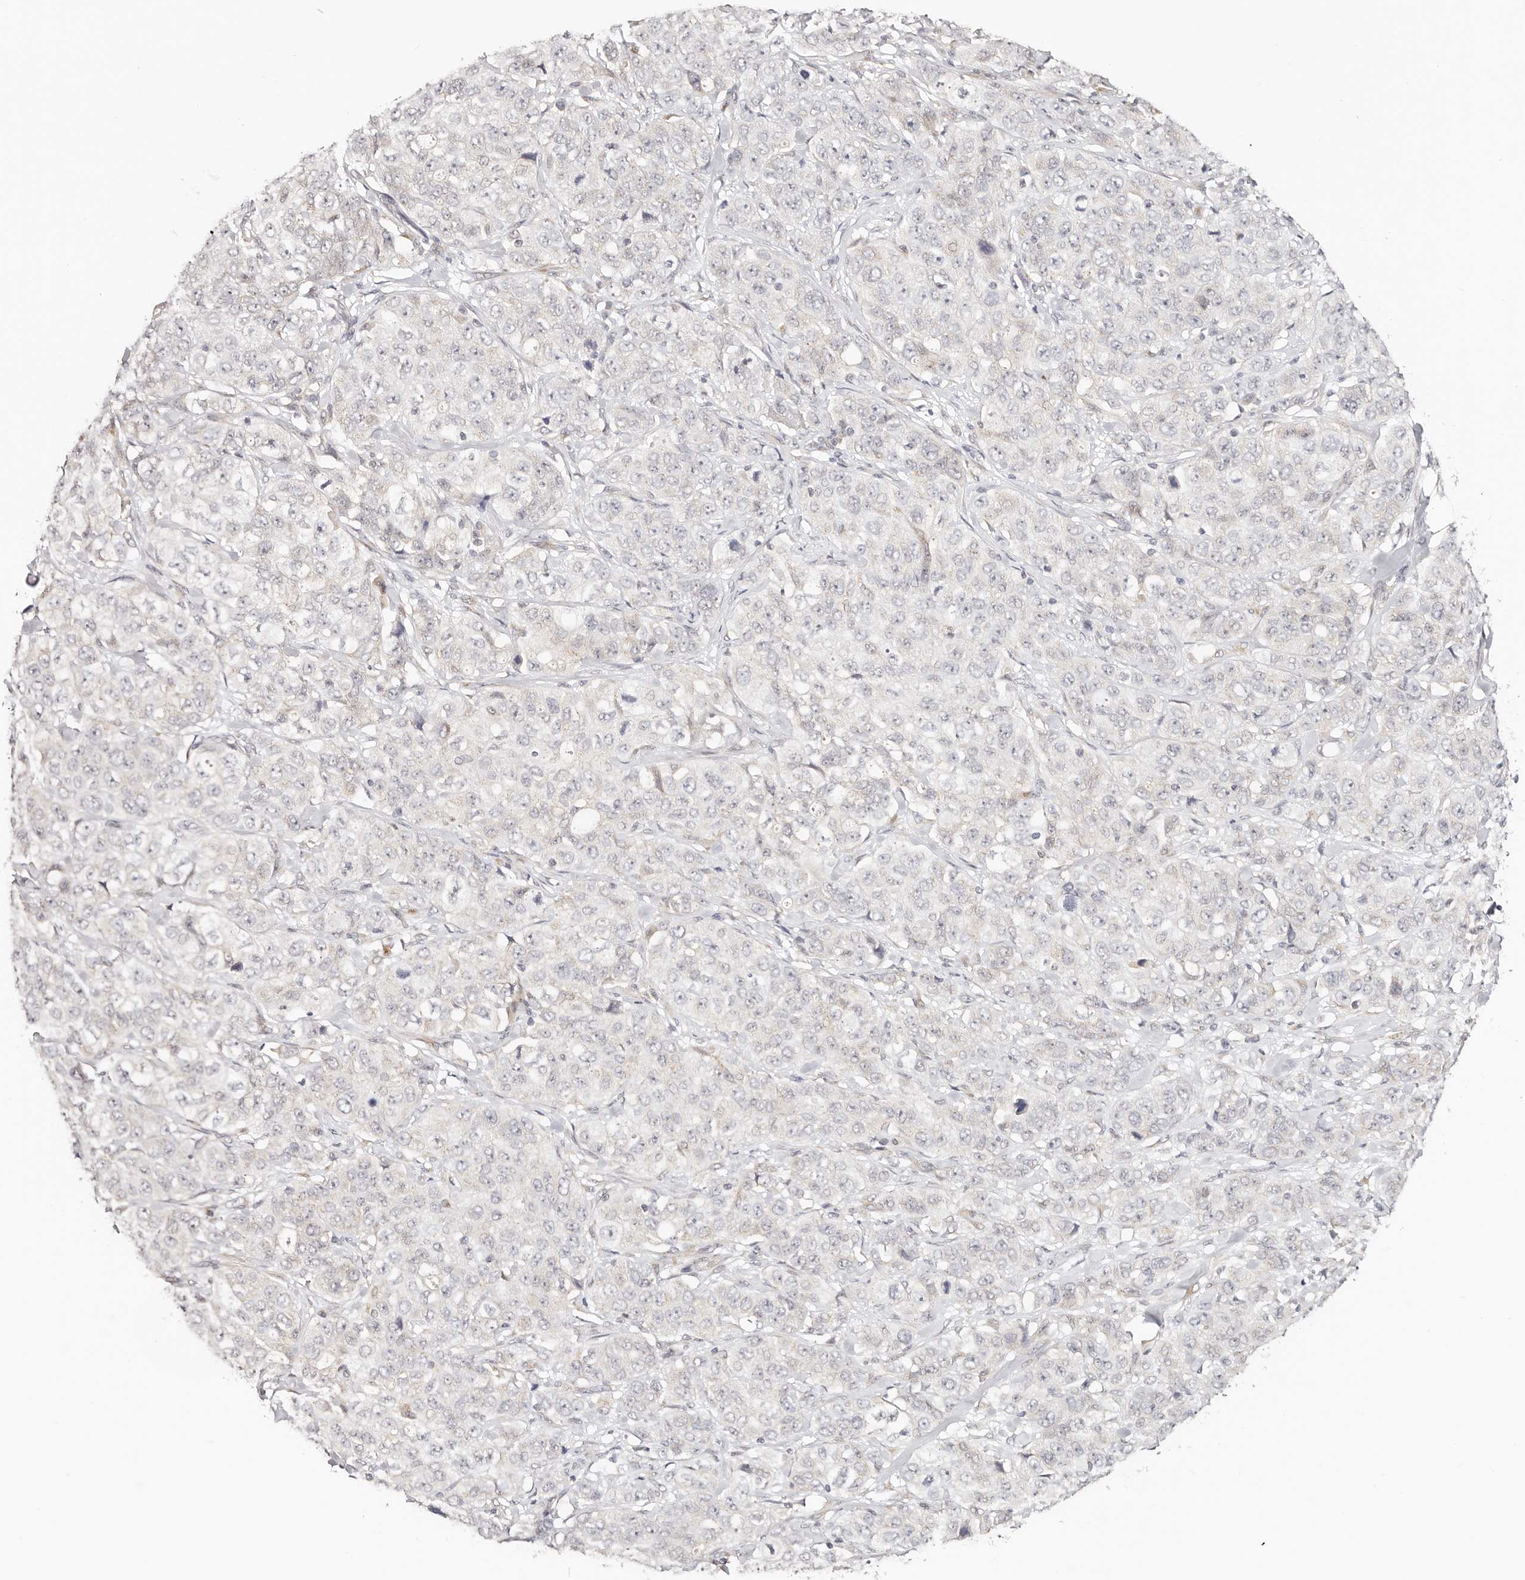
{"staining": {"intensity": "negative", "quantity": "none", "location": "none"}, "tissue": "stomach cancer", "cell_type": "Tumor cells", "image_type": "cancer", "snomed": [{"axis": "morphology", "description": "Adenocarcinoma, NOS"}, {"axis": "topography", "description": "Stomach"}], "caption": "The image displays no significant expression in tumor cells of stomach cancer.", "gene": "VIPAS39", "patient": {"sex": "male", "age": 48}}